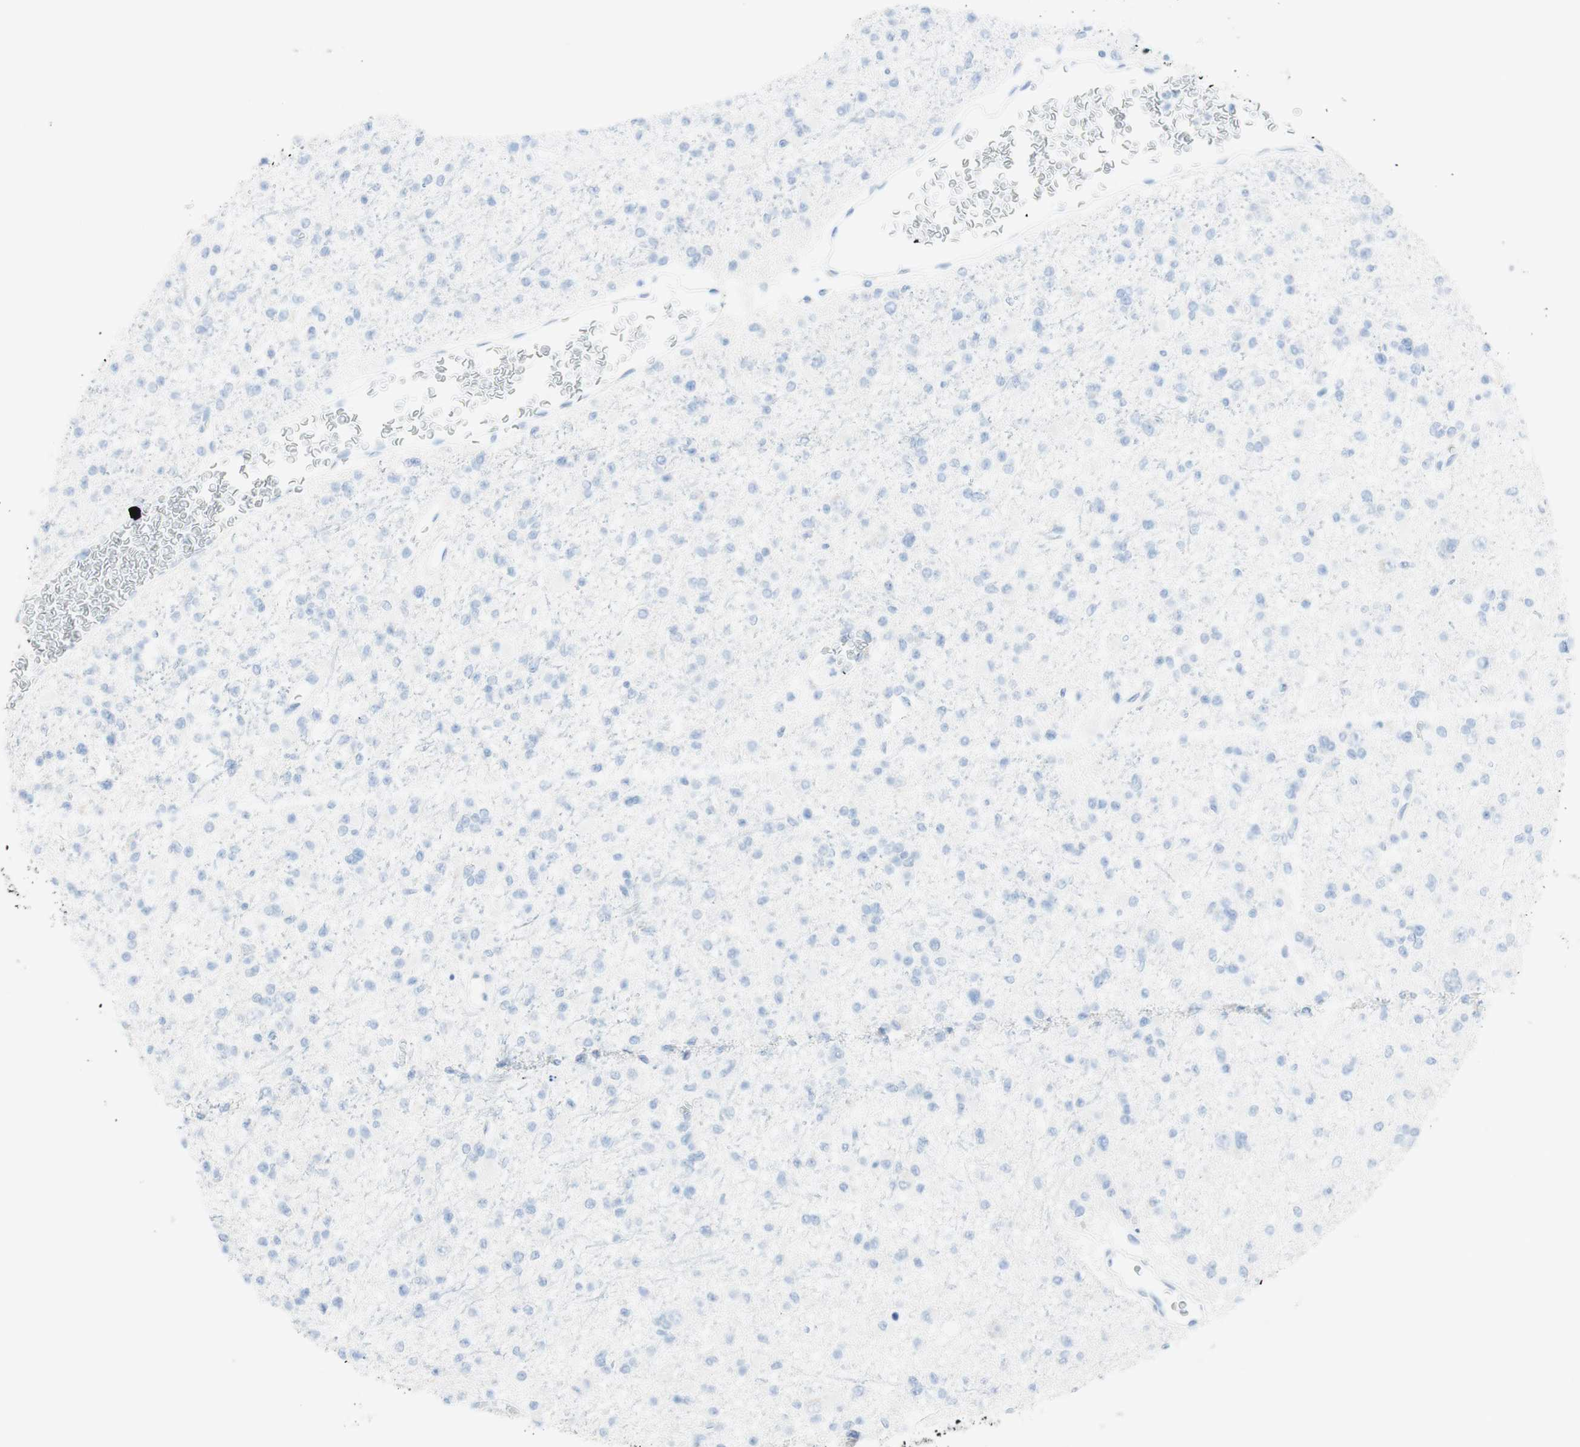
{"staining": {"intensity": "negative", "quantity": "none", "location": "none"}, "tissue": "glioma", "cell_type": "Tumor cells", "image_type": "cancer", "snomed": [{"axis": "morphology", "description": "Glioma, malignant, Low grade"}, {"axis": "topography", "description": "Brain"}], "caption": "Immunohistochemical staining of human malignant low-grade glioma reveals no significant staining in tumor cells. (DAB (3,3'-diaminobenzidine) IHC, high magnification).", "gene": "TPO", "patient": {"sex": "female", "age": 22}}